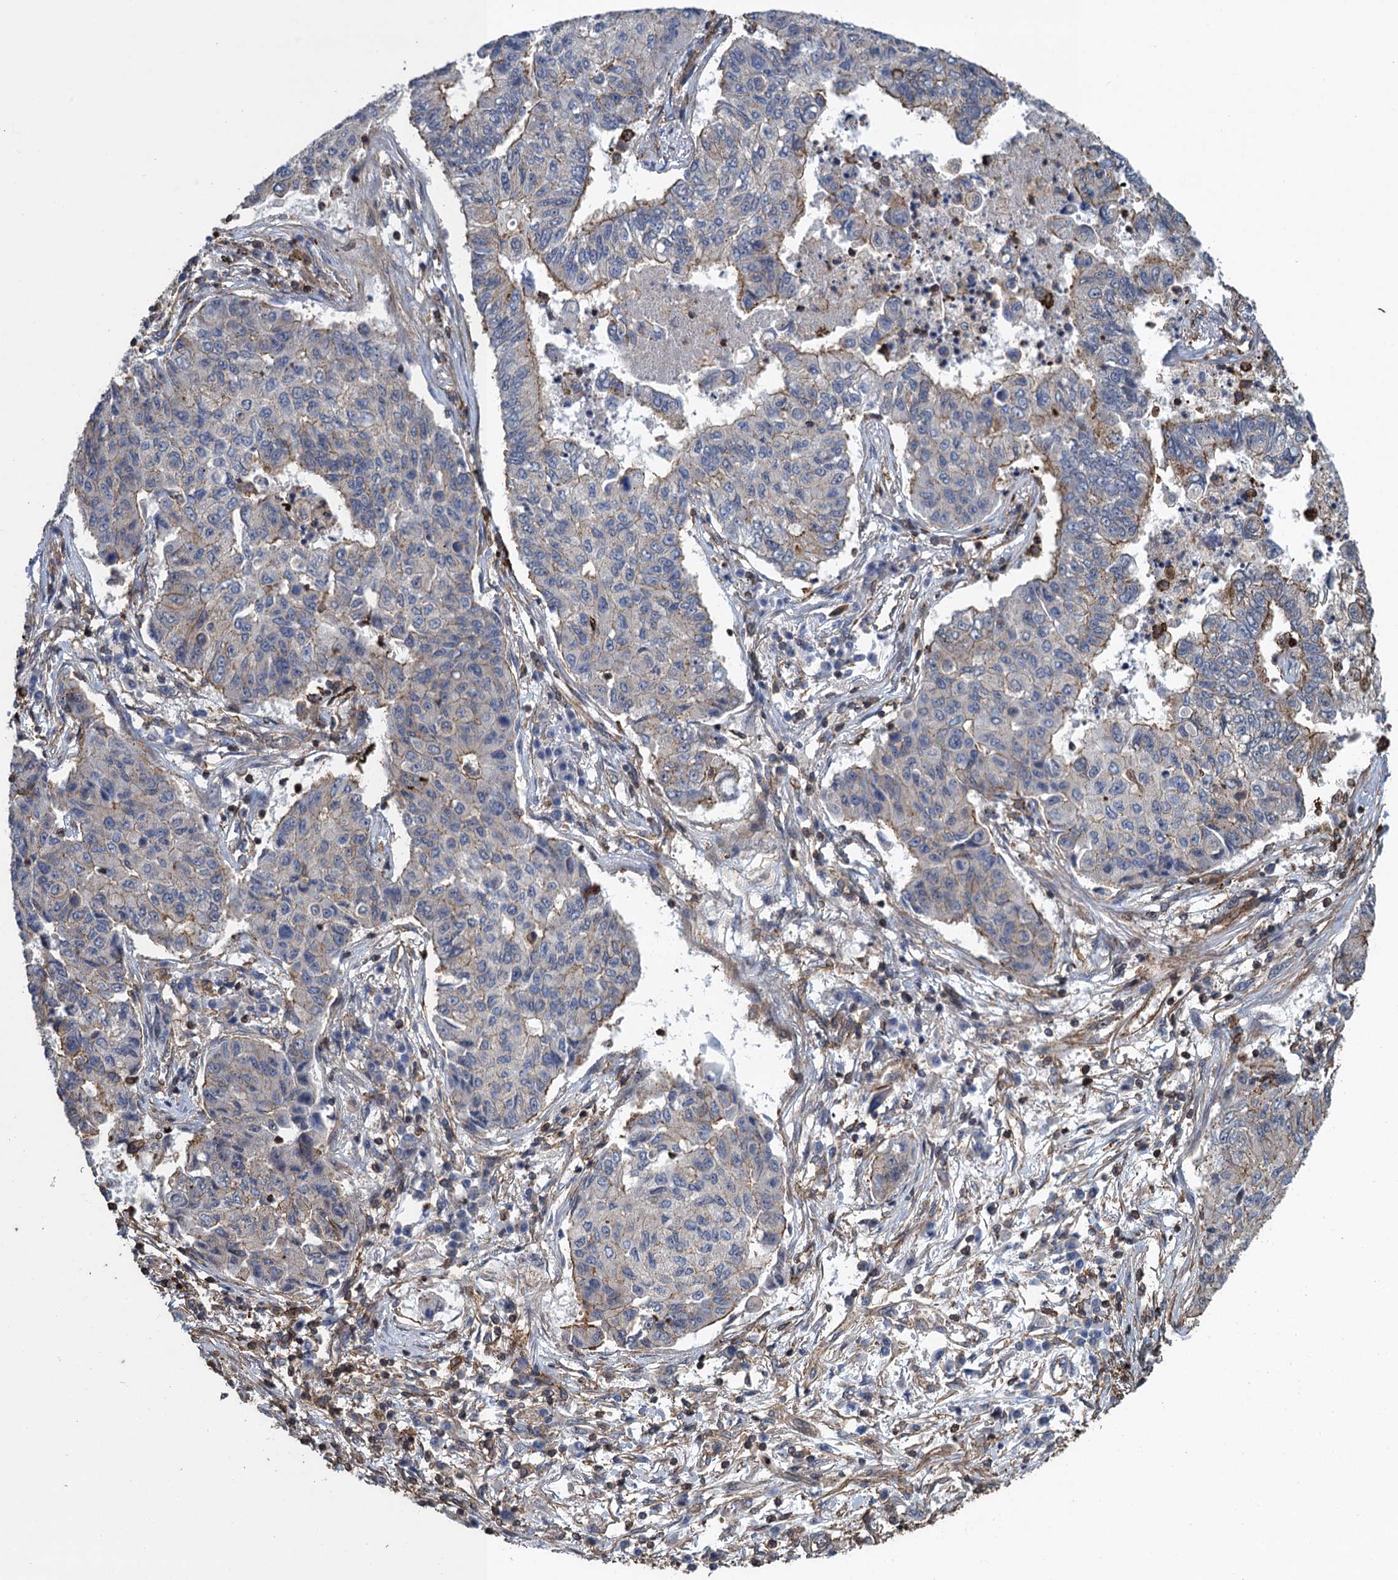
{"staining": {"intensity": "weak", "quantity": "<25%", "location": "cytoplasmic/membranous"}, "tissue": "lung cancer", "cell_type": "Tumor cells", "image_type": "cancer", "snomed": [{"axis": "morphology", "description": "Squamous cell carcinoma, NOS"}, {"axis": "topography", "description": "Lung"}], "caption": "Immunohistochemical staining of lung squamous cell carcinoma reveals no significant staining in tumor cells.", "gene": "PROSER2", "patient": {"sex": "male", "age": 74}}